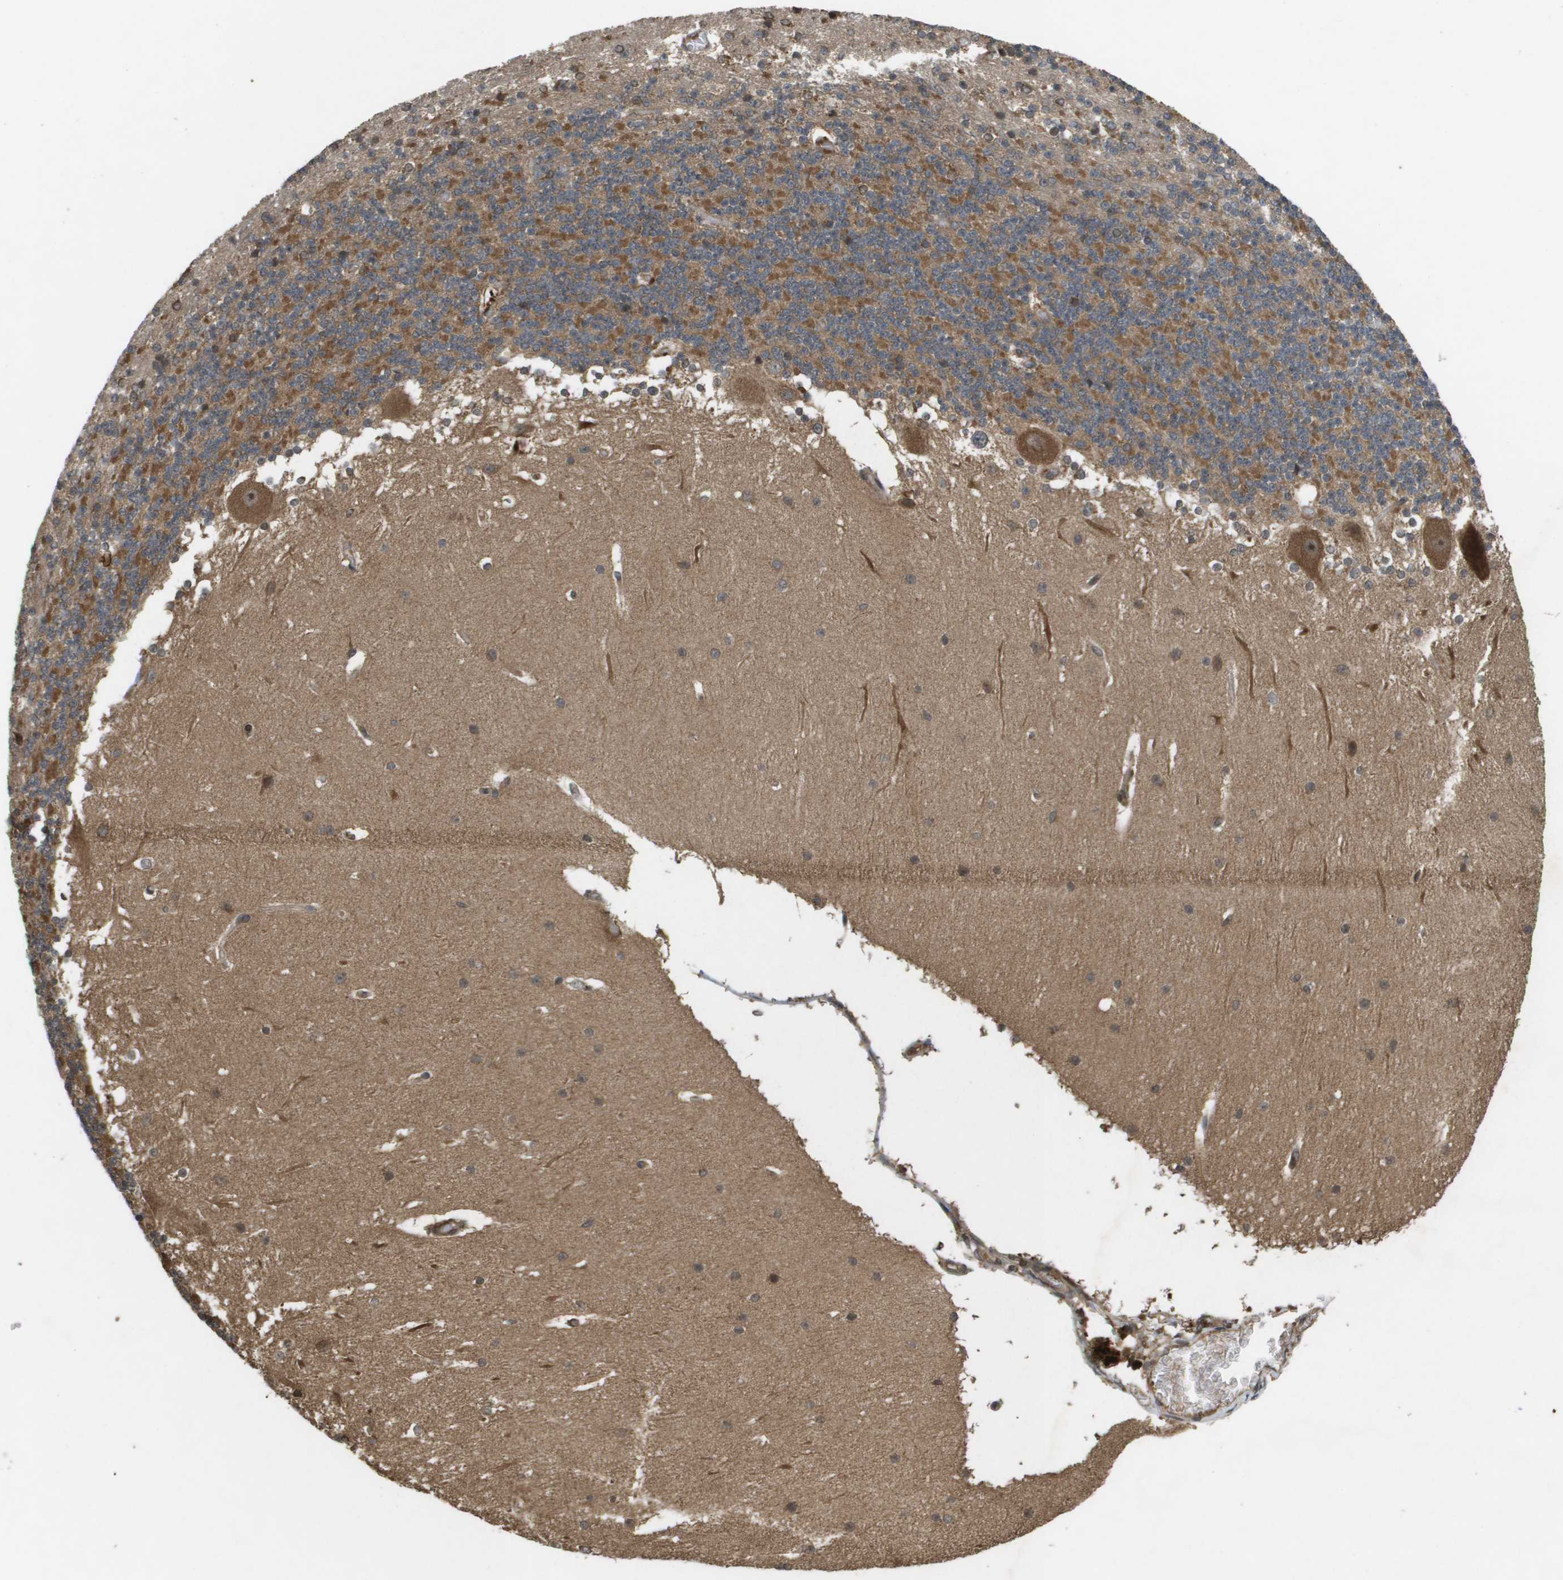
{"staining": {"intensity": "moderate", "quantity": "25%-75%", "location": "cytoplasmic/membranous"}, "tissue": "cerebellum", "cell_type": "Cells in granular layer", "image_type": "normal", "snomed": [{"axis": "morphology", "description": "Normal tissue, NOS"}, {"axis": "topography", "description": "Cerebellum"}], "caption": "Immunohistochemical staining of benign cerebellum shows 25%-75% levels of moderate cytoplasmic/membranous protein expression in about 25%-75% of cells in granular layer. The staining is performed using DAB brown chromogen to label protein expression. The nuclei are counter-stained blue using hematoxylin.", "gene": "KIF11", "patient": {"sex": "female", "age": 19}}